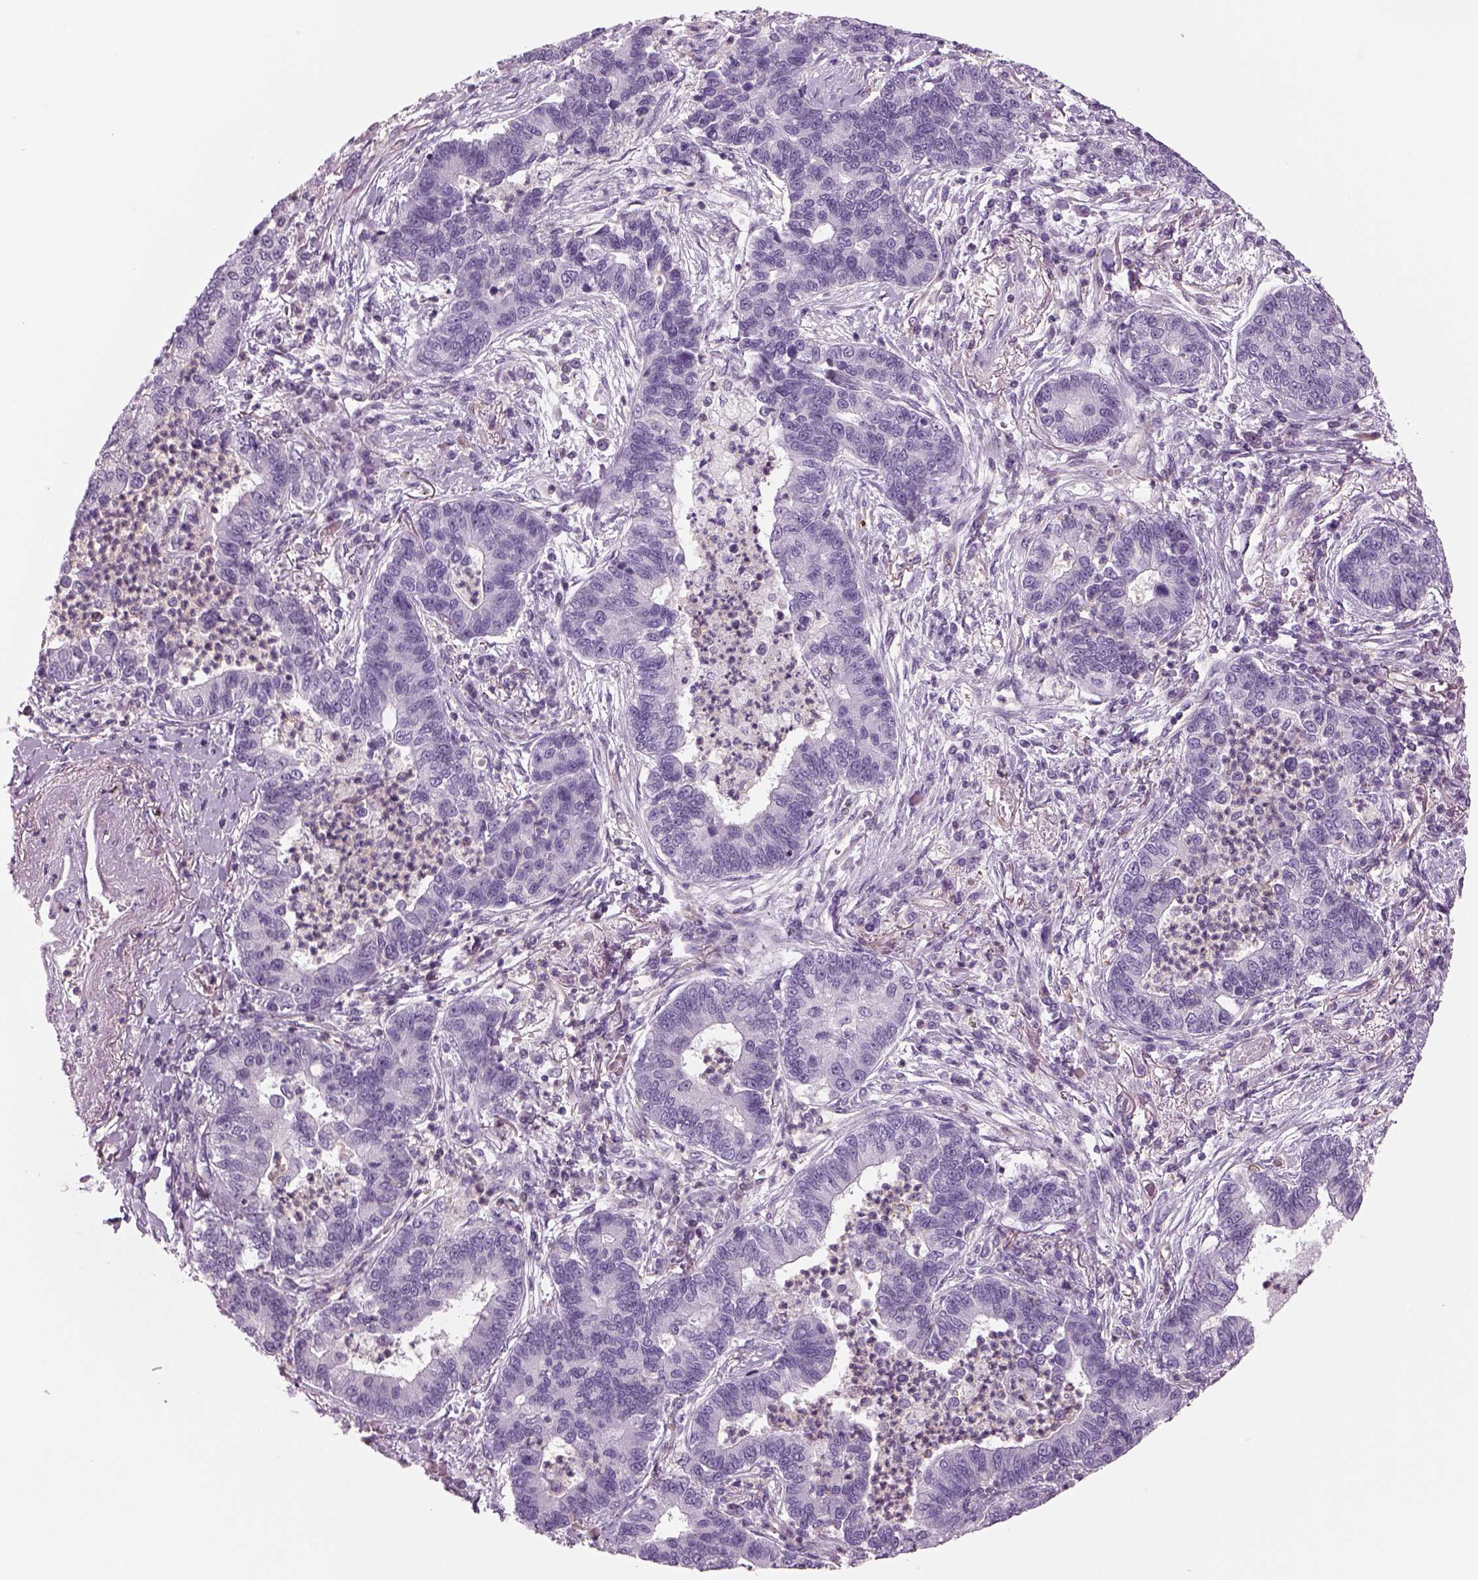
{"staining": {"intensity": "negative", "quantity": "none", "location": "none"}, "tissue": "lung cancer", "cell_type": "Tumor cells", "image_type": "cancer", "snomed": [{"axis": "morphology", "description": "Adenocarcinoma, NOS"}, {"axis": "topography", "description": "Lung"}], "caption": "DAB immunohistochemical staining of human adenocarcinoma (lung) shows no significant expression in tumor cells.", "gene": "SLC1A7", "patient": {"sex": "female", "age": 57}}